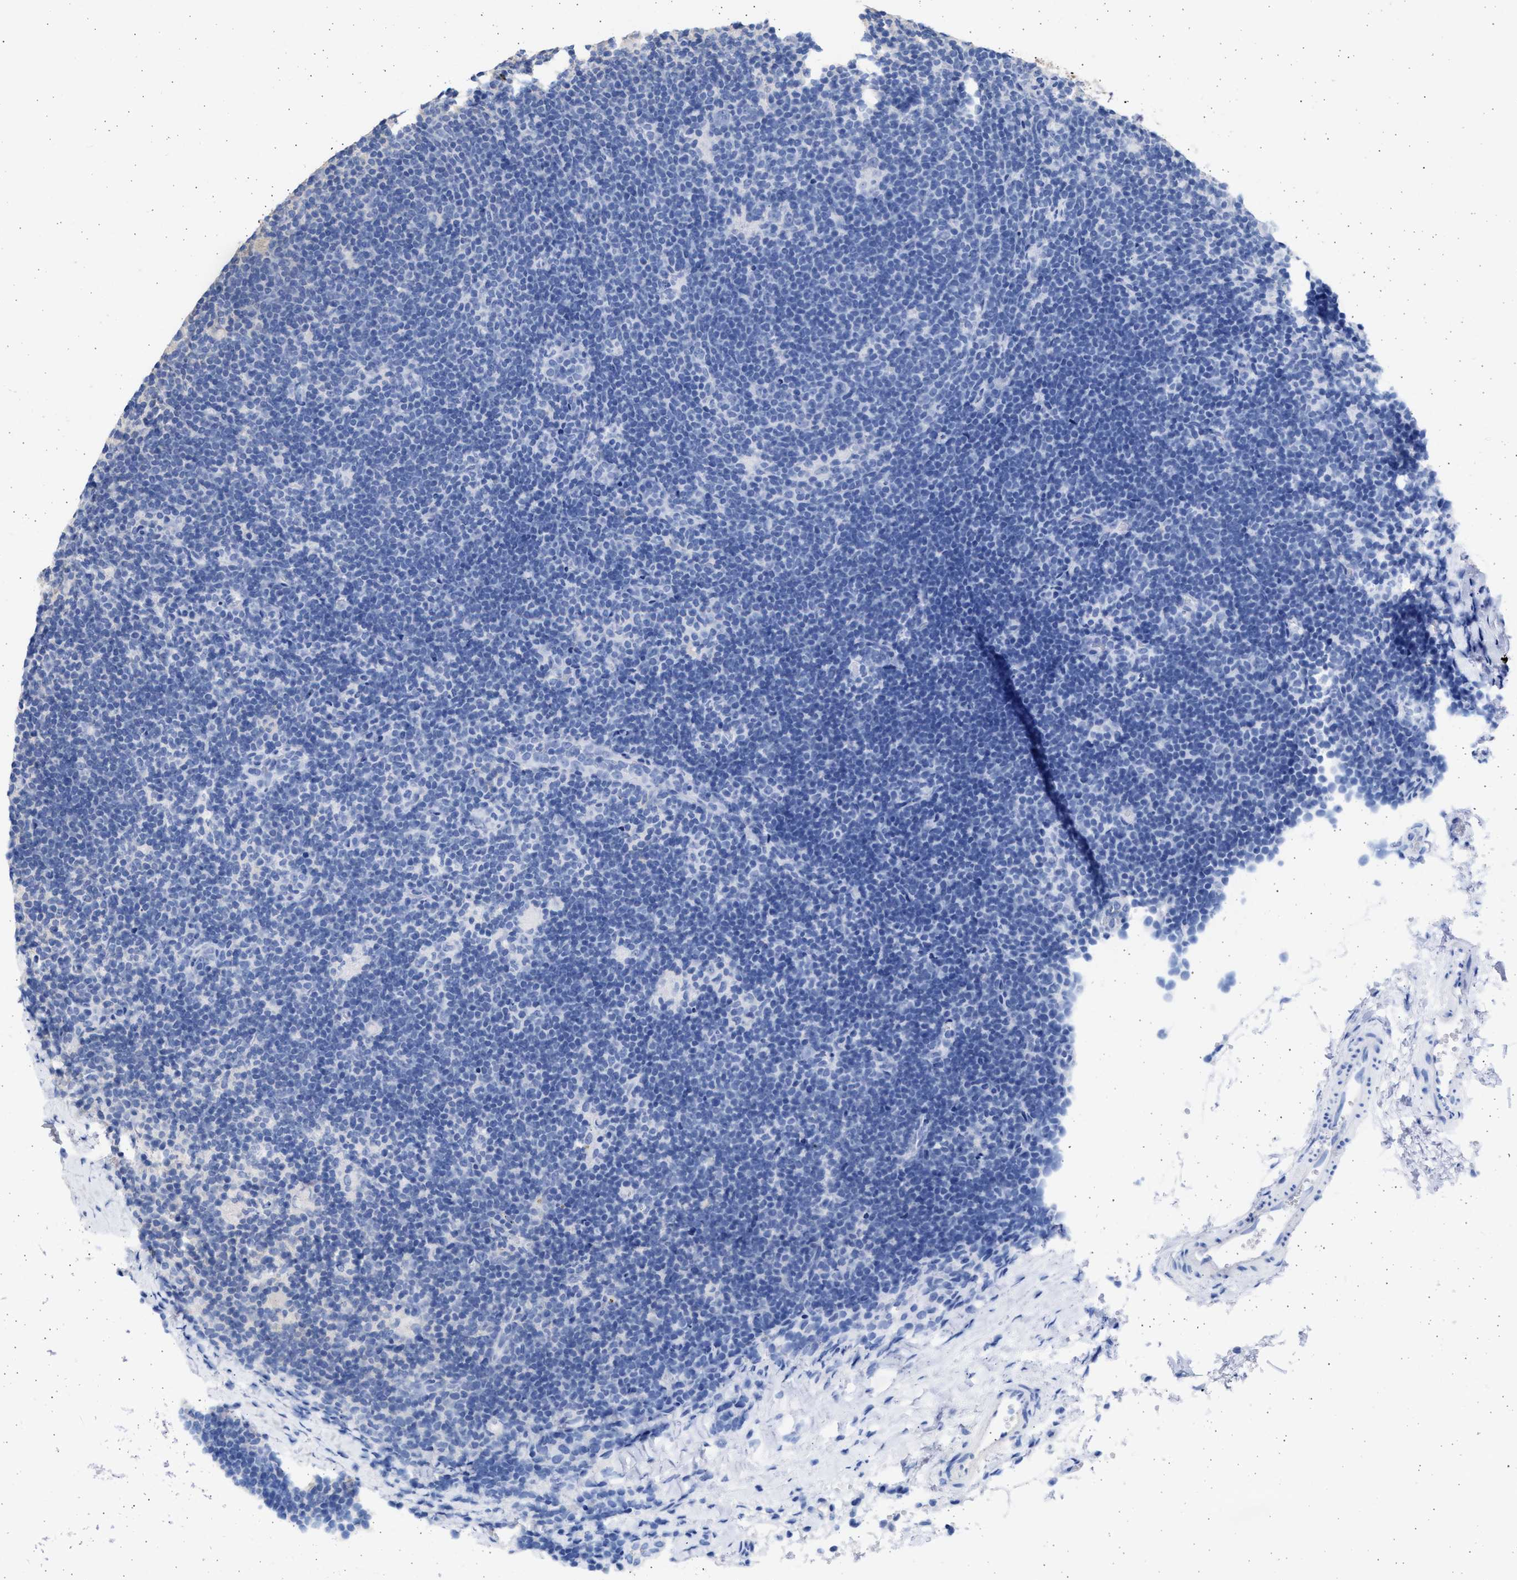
{"staining": {"intensity": "negative", "quantity": "none", "location": "none"}, "tissue": "lymphoma", "cell_type": "Tumor cells", "image_type": "cancer", "snomed": [{"axis": "morphology", "description": "Hodgkin's disease, NOS"}, {"axis": "topography", "description": "Lymph node"}], "caption": "There is no significant expression in tumor cells of Hodgkin's disease.", "gene": "ALDOC", "patient": {"sex": "female", "age": 57}}